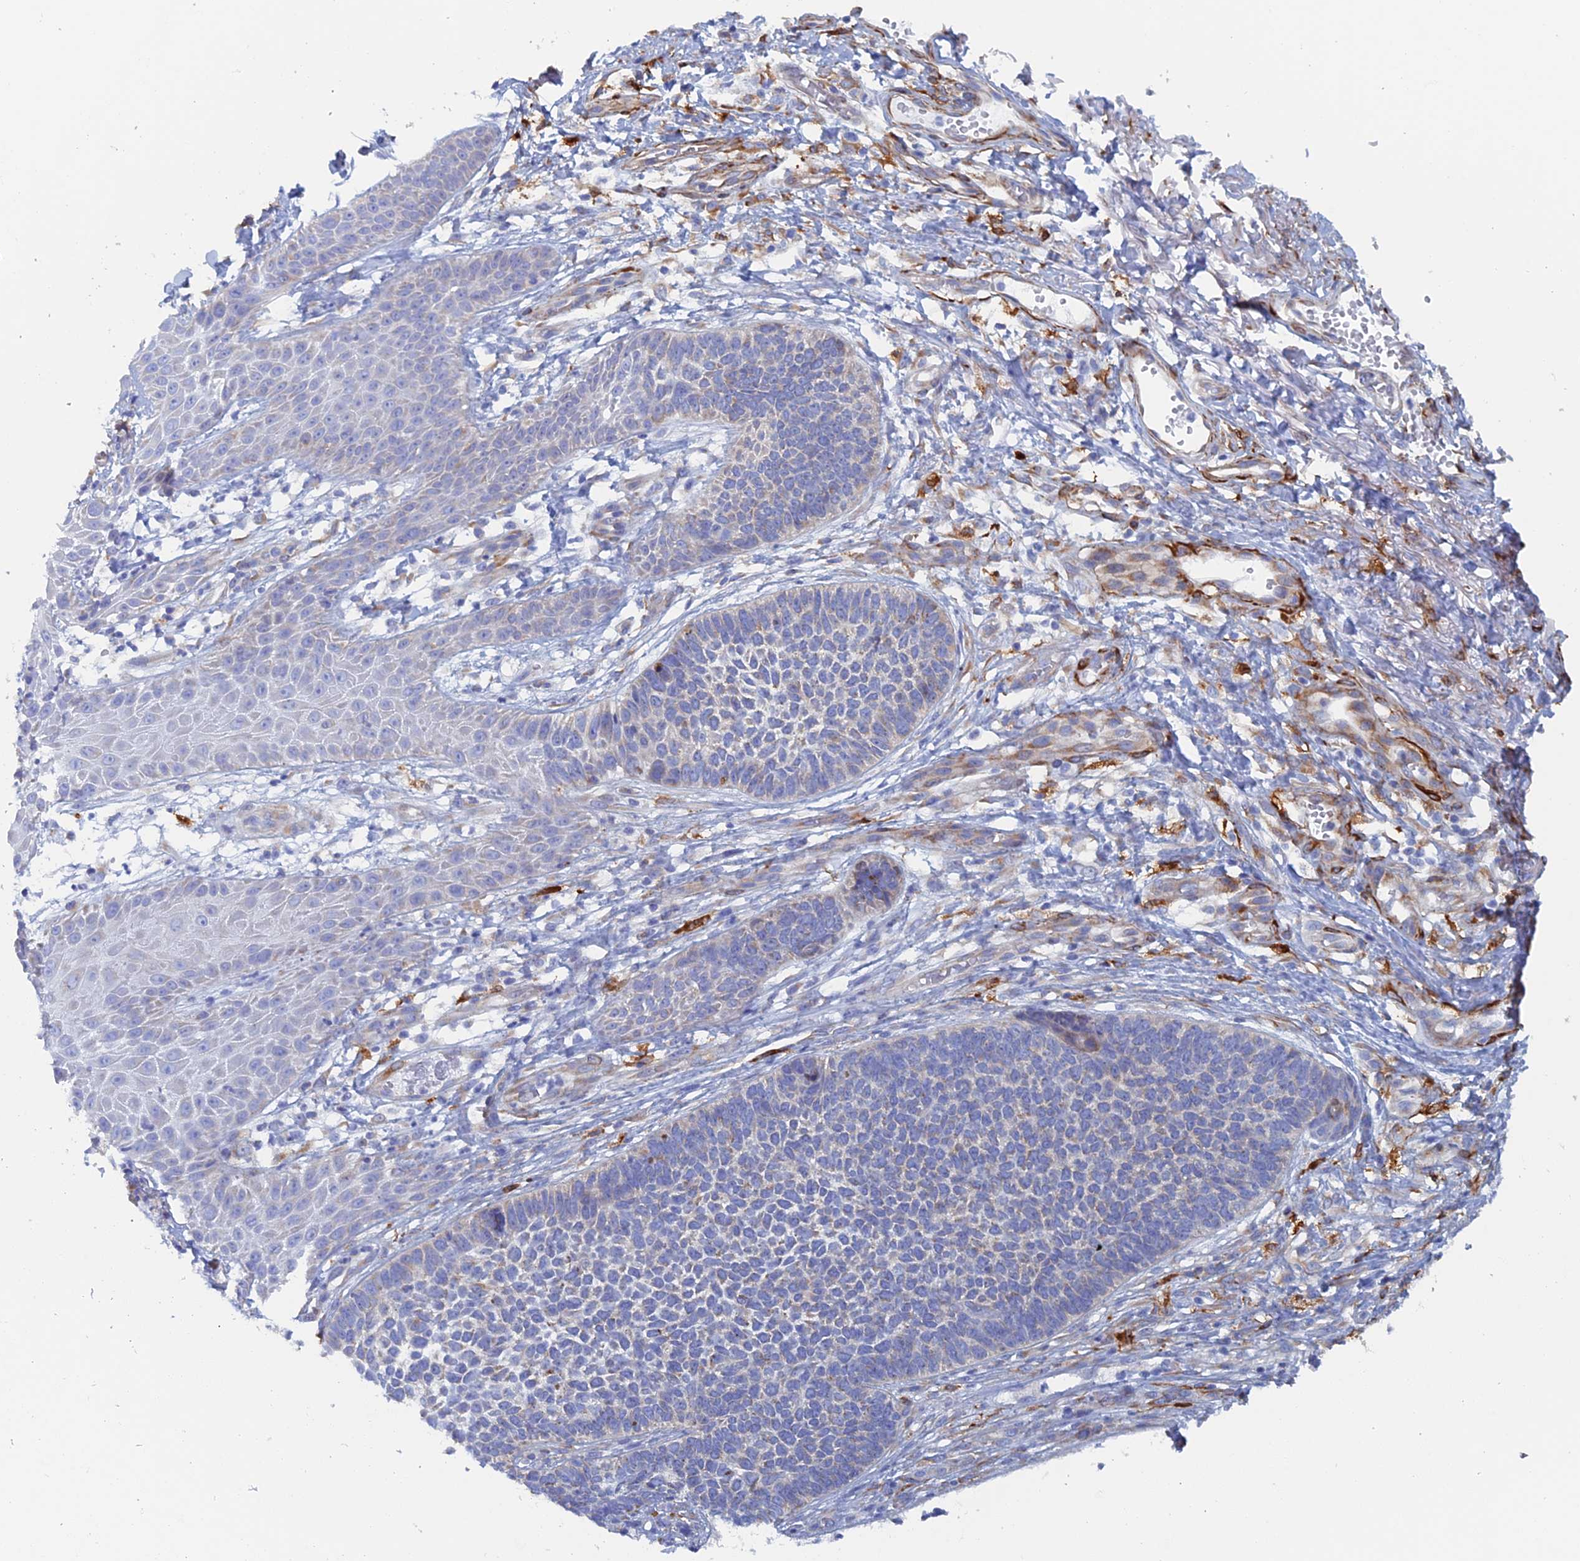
{"staining": {"intensity": "negative", "quantity": "none", "location": "none"}, "tissue": "skin cancer", "cell_type": "Tumor cells", "image_type": "cancer", "snomed": [{"axis": "morphology", "description": "Basal cell carcinoma"}, {"axis": "topography", "description": "Skin"}], "caption": "Histopathology image shows no significant protein expression in tumor cells of skin cancer (basal cell carcinoma). (Immunohistochemistry (ihc), brightfield microscopy, high magnification).", "gene": "COG7", "patient": {"sex": "female", "age": 84}}